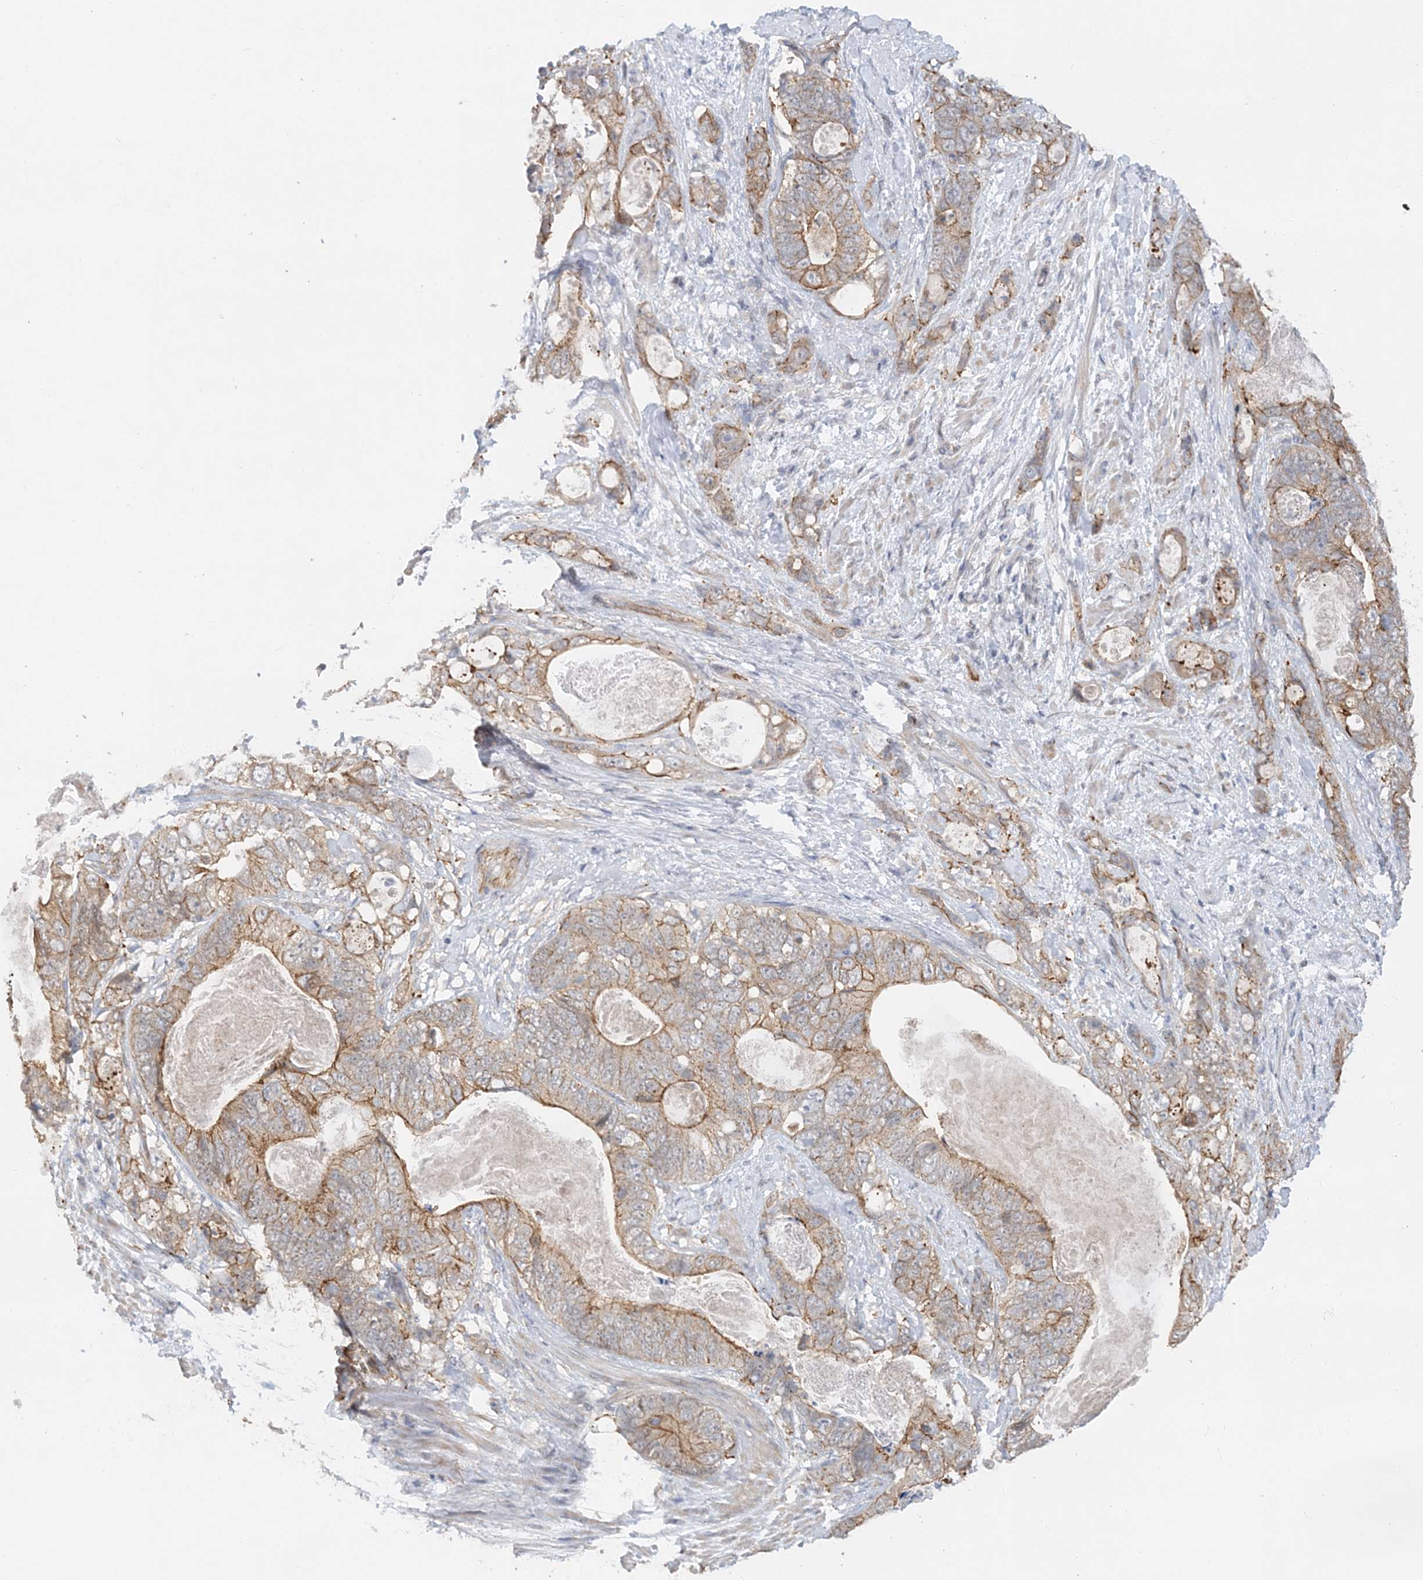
{"staining": {"intensity": "moderate", "quantity": "25%-75%", "location": "cytoplasmic/membranous"}, "tissue": "stomach cancer", "cell_type": "Tumor cells", "image_type": "cancer", "snomed": [{"axis": "morphology", "description": "Normal tissue, NOS"}, {"axis": "morphology", "description": "Adenocarcinoma, NOS"}, {"axis": "topography", "description": "Stomach"}], "caption": "Protein staining by immunohistochemistry shows moderate cytoplasmic/membranous staining in about 25%-75% of tumor cells in stomach cancer (adenocarcinoma).", "gene": "MAT2B", "patient": {"sex": "female", "age": 89}}